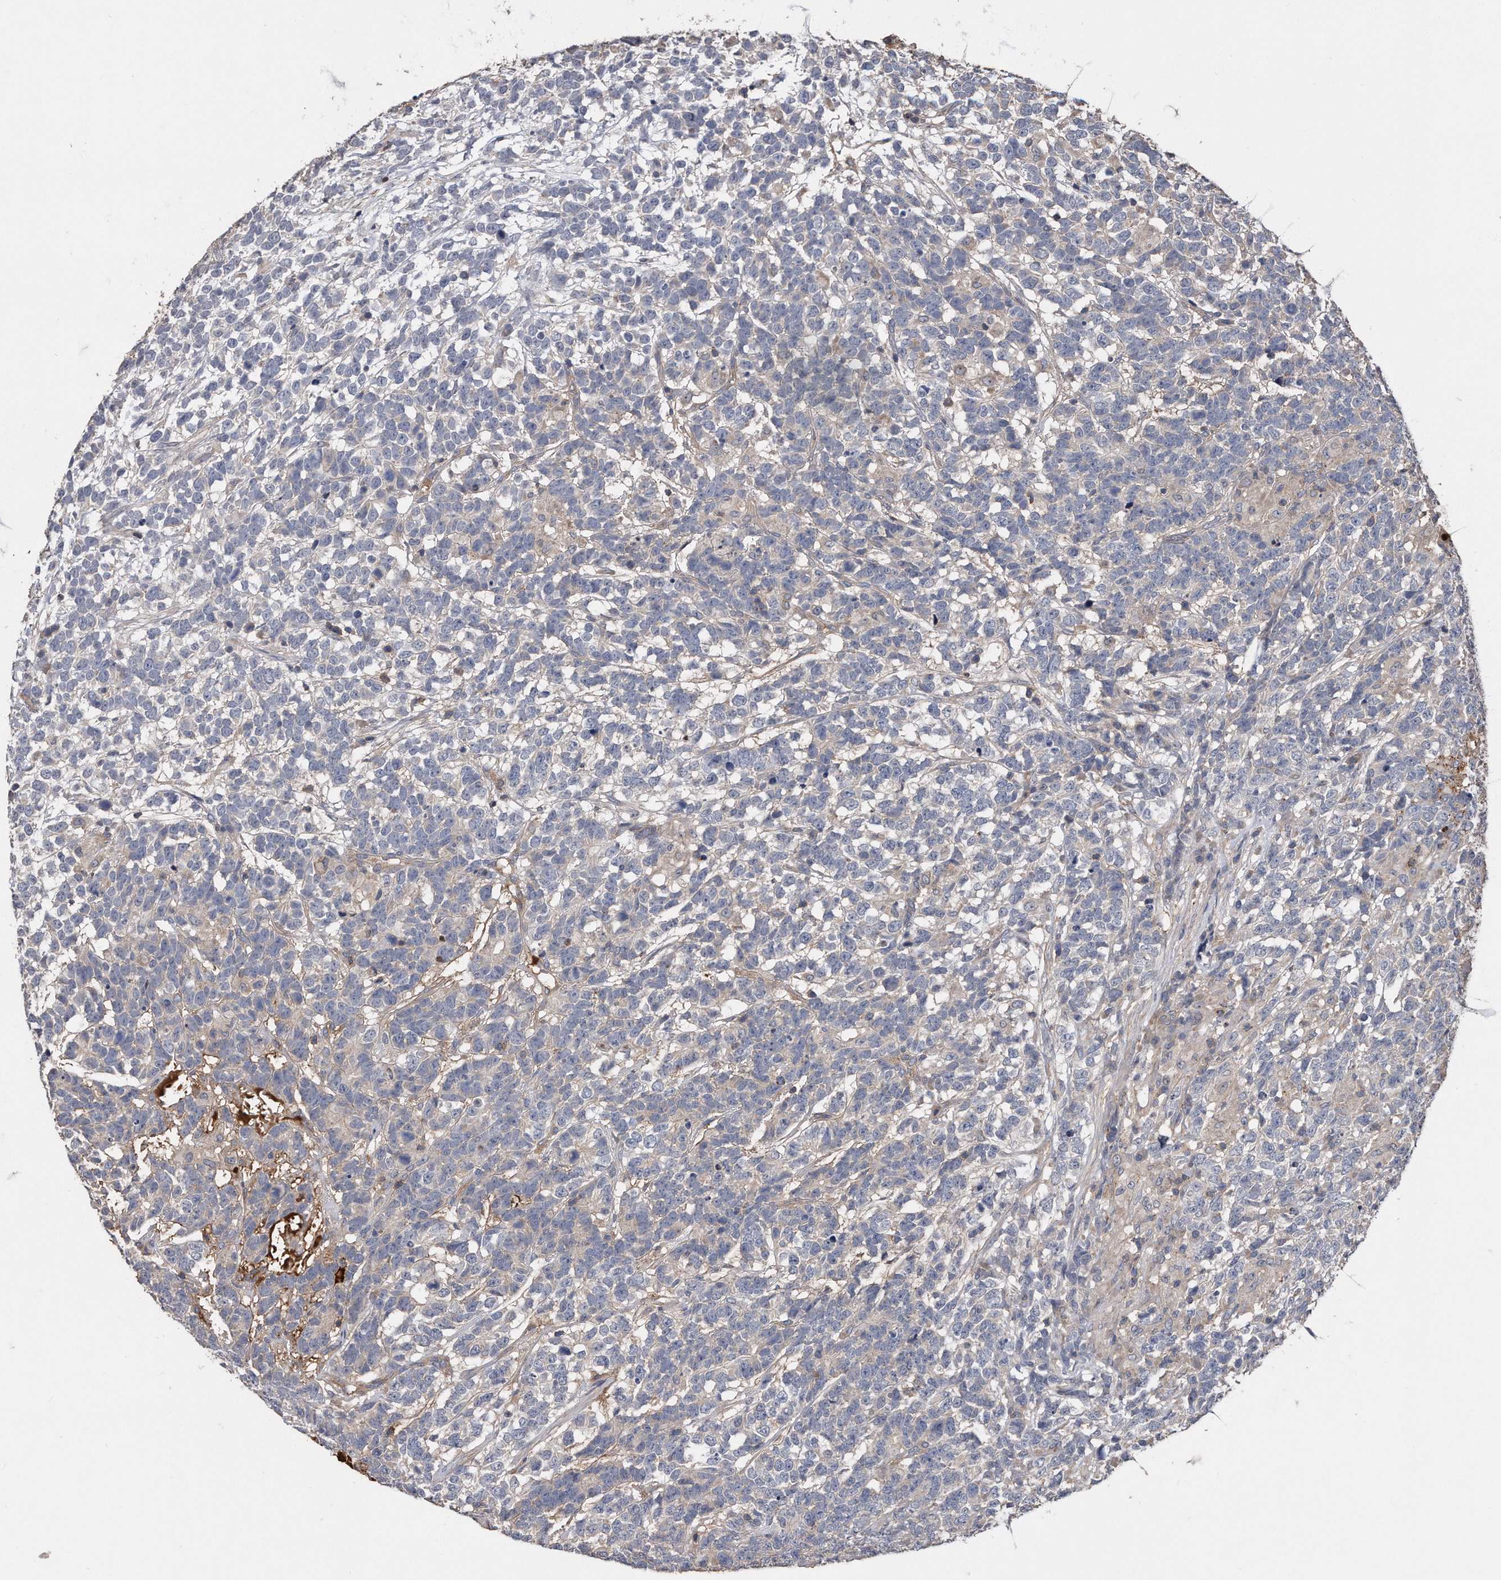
{"staining": {"intensity": "negative", "quantity": "none", "location": "none"}, "tissue": "testis cancer", "cell_type": "Tumor cells", "image_type": "cancer", "snomed": [{"axis": "morphology", "description": "Carcinoma, Embryonal, NOS"}, {"axis": "topography", "description": "Testis"}], "caption": "IHC of human testis cancer demonstrates no positivity in tumor cells.", "gene": "KCND3", "patient": {"sex": "male", "age": 26}}